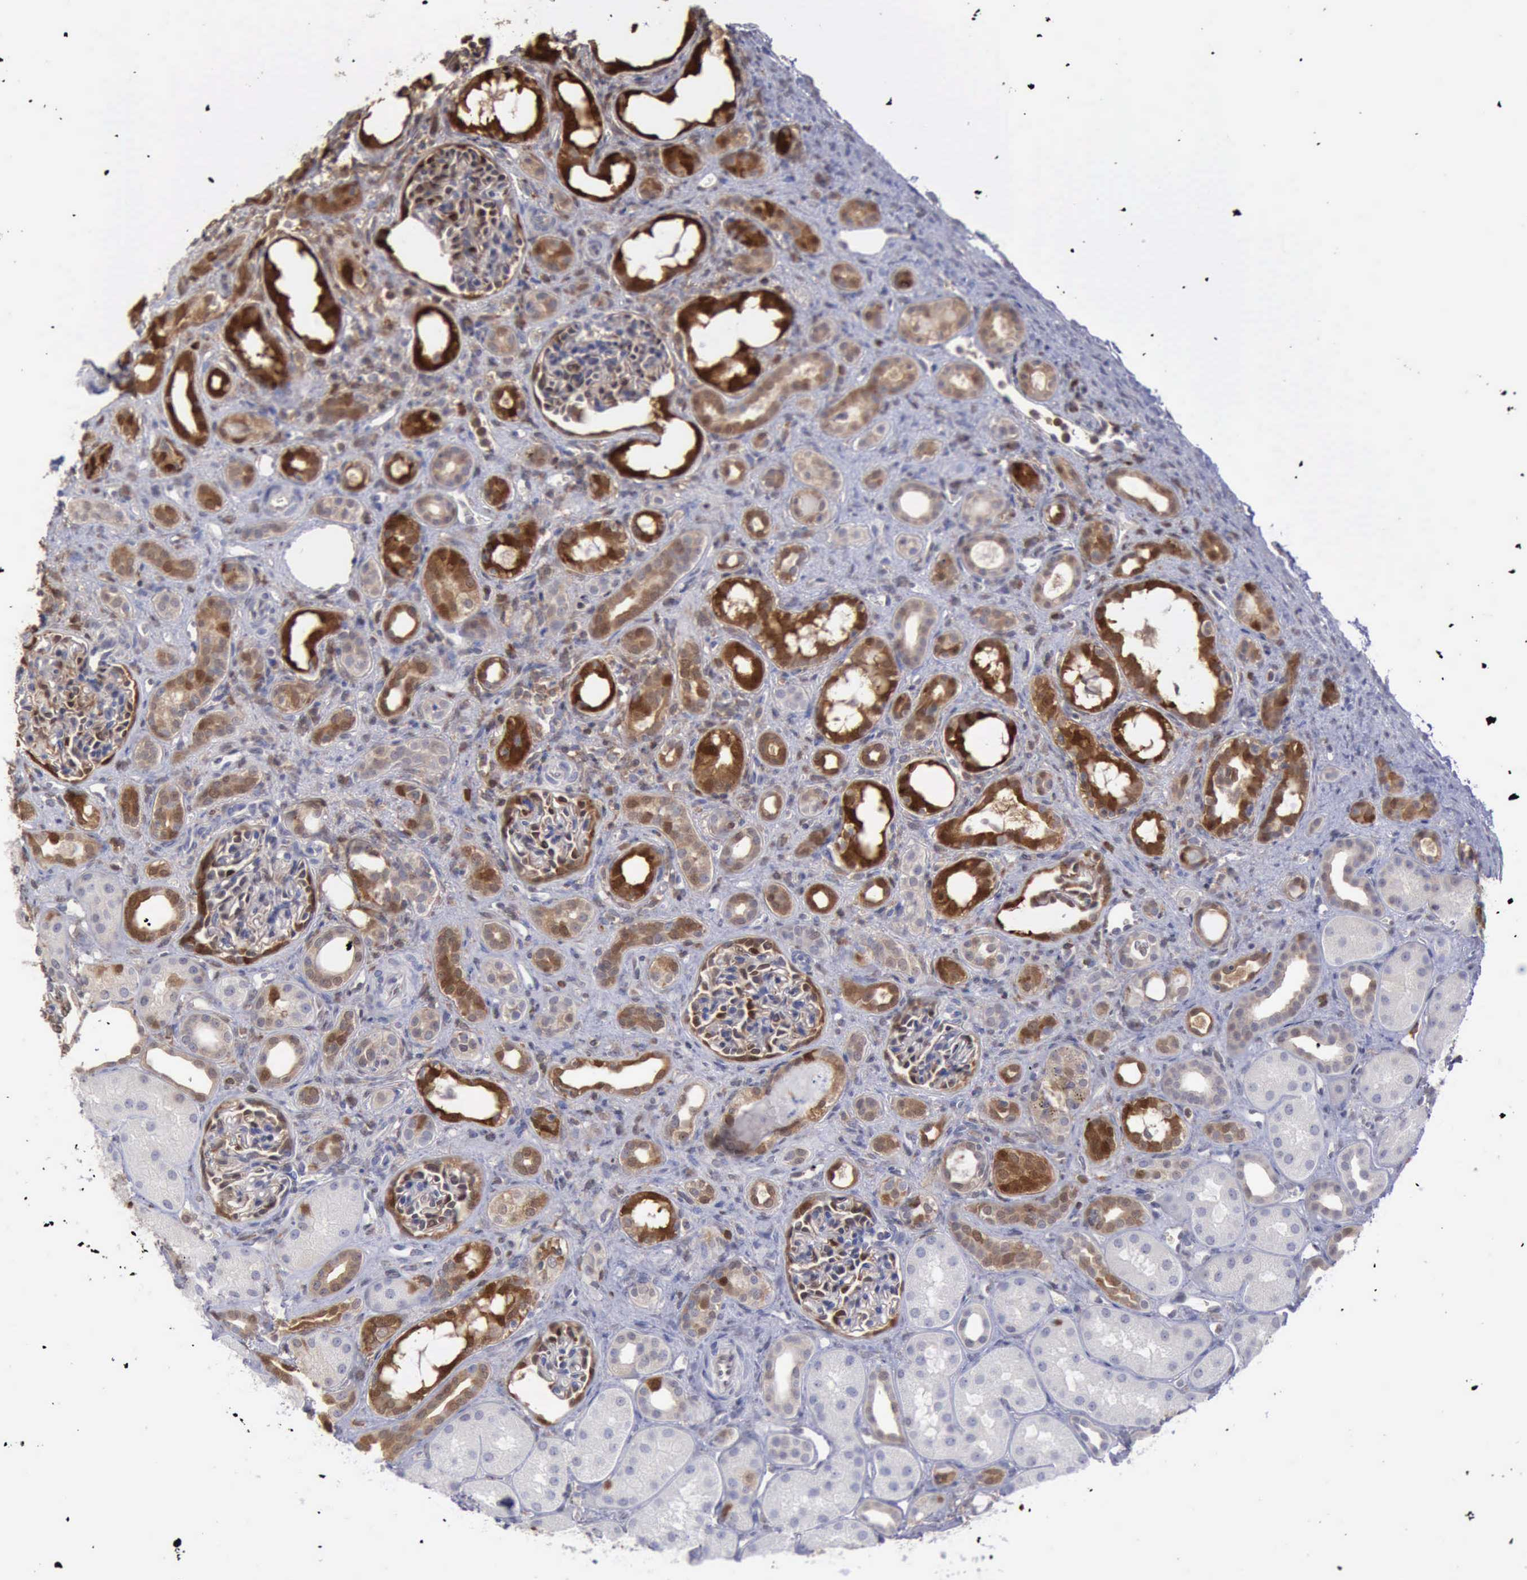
{"staining": {"intensity": "moderate", "quantity": "<25%", "location": "cytoplasmic/membranous"}, "tissue": "kidney", "cell_type": "Cells in glomeruli", "image_type": "normal", "snomed": [{"axis": "morphology", "description": "Normal tissue, NOS"}, {"axis": "topography", "description": "Kidney"}], "caption": "Moderate cytoplasmic/membranous positivity is identified in about <25% of cells in glomeruli in unremarkable kidney.", "gene": "STAT1", "patient": {"sex": "male", "age": 7}}